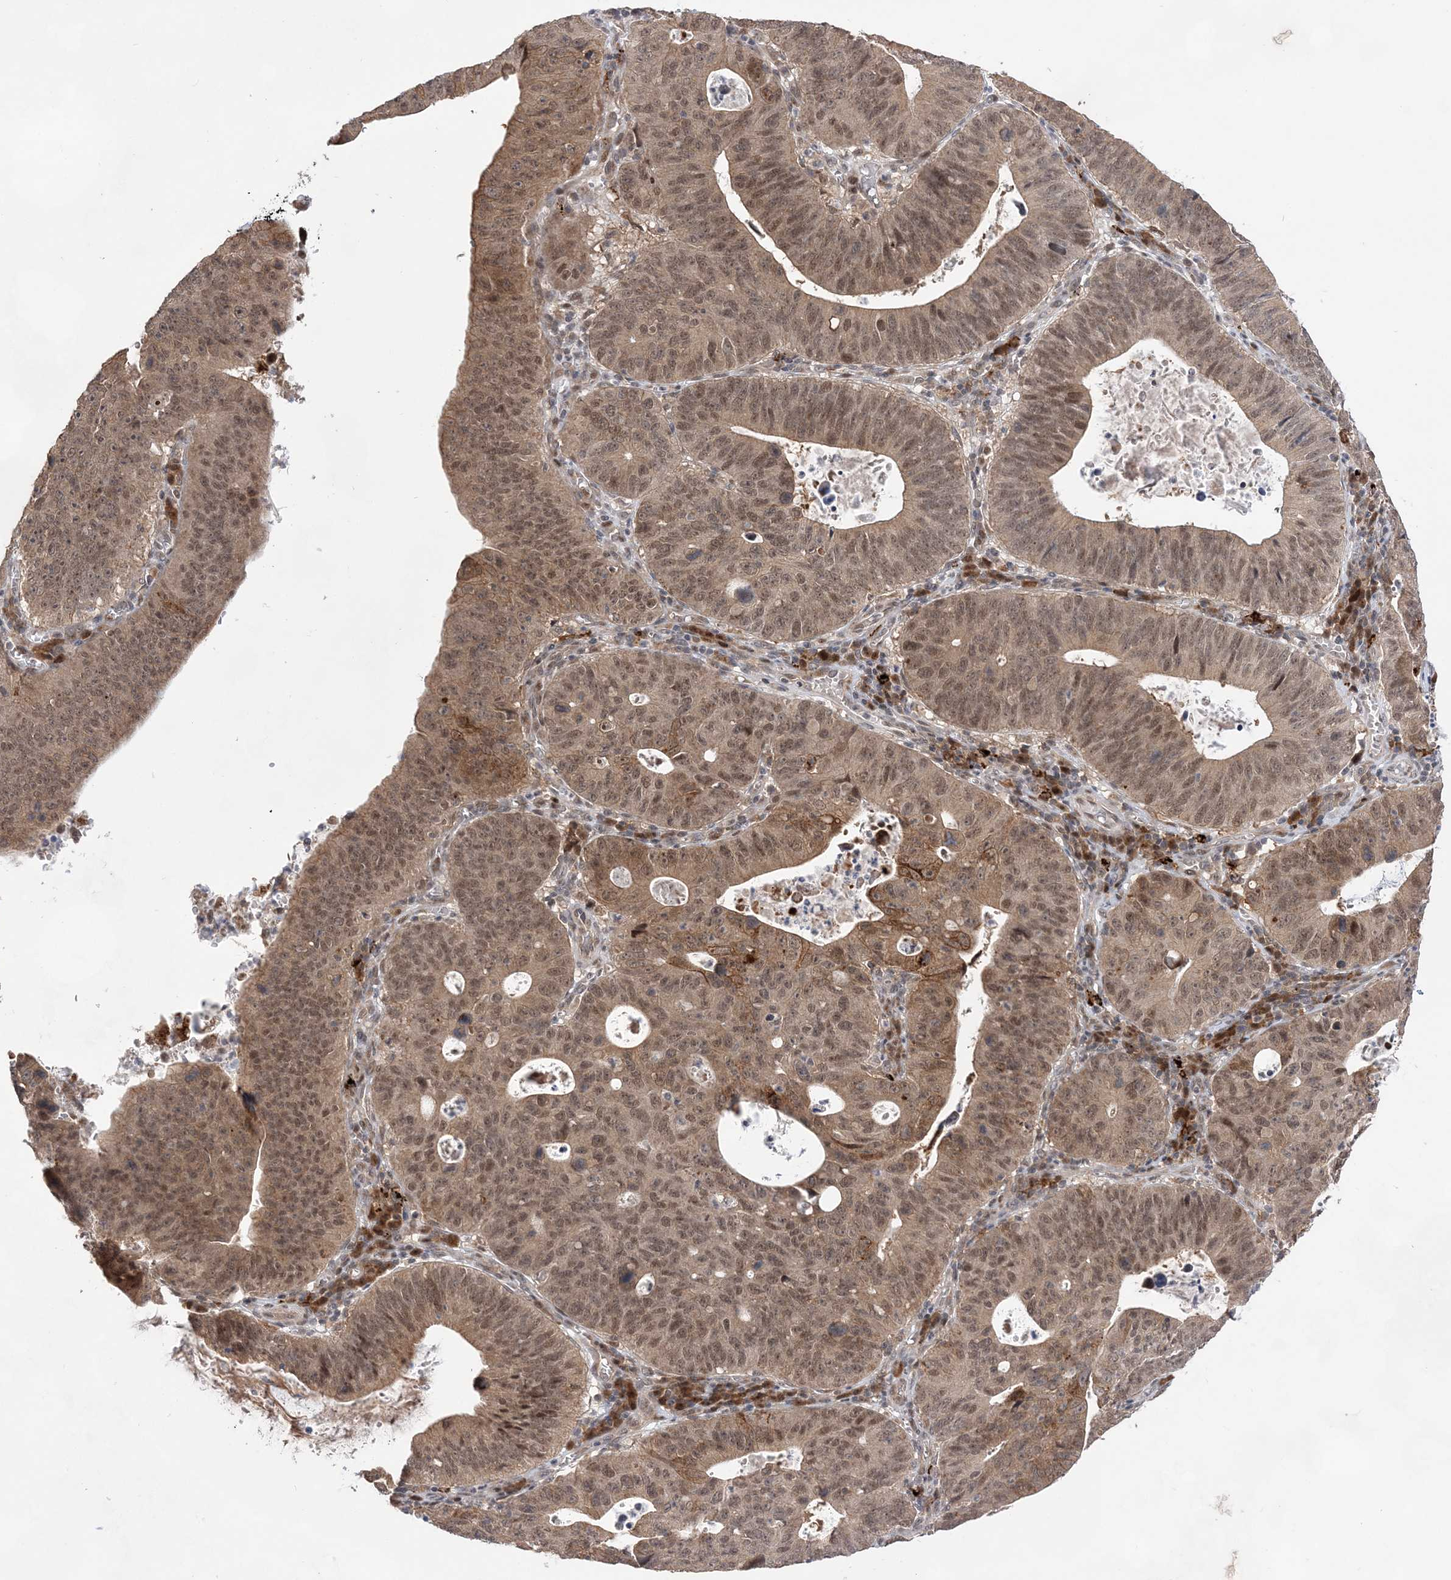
{"staining": {"intensity": "moderate", "quantity": ">75%", "location": "cytoplasmic/membranous,nuclear"}, "tissue": "stomach cancer", "cell_type": "Tumor cells", "image_type": "cancer", "snomed": [{"axis": "morphology", "description": "Adenocarcinoma, NOS"}, {"axis": "topography", "description": "Stomach"}], "caption": "Protein expression analysis of human stomach cancer (adenocarcinoma) reveals moderate cytoplasmic/membranous and nuclear expression in approximately >75% of tumor cells.", "gene": "ANAPC15", "patient": {"sex": "male", "age": 59}}